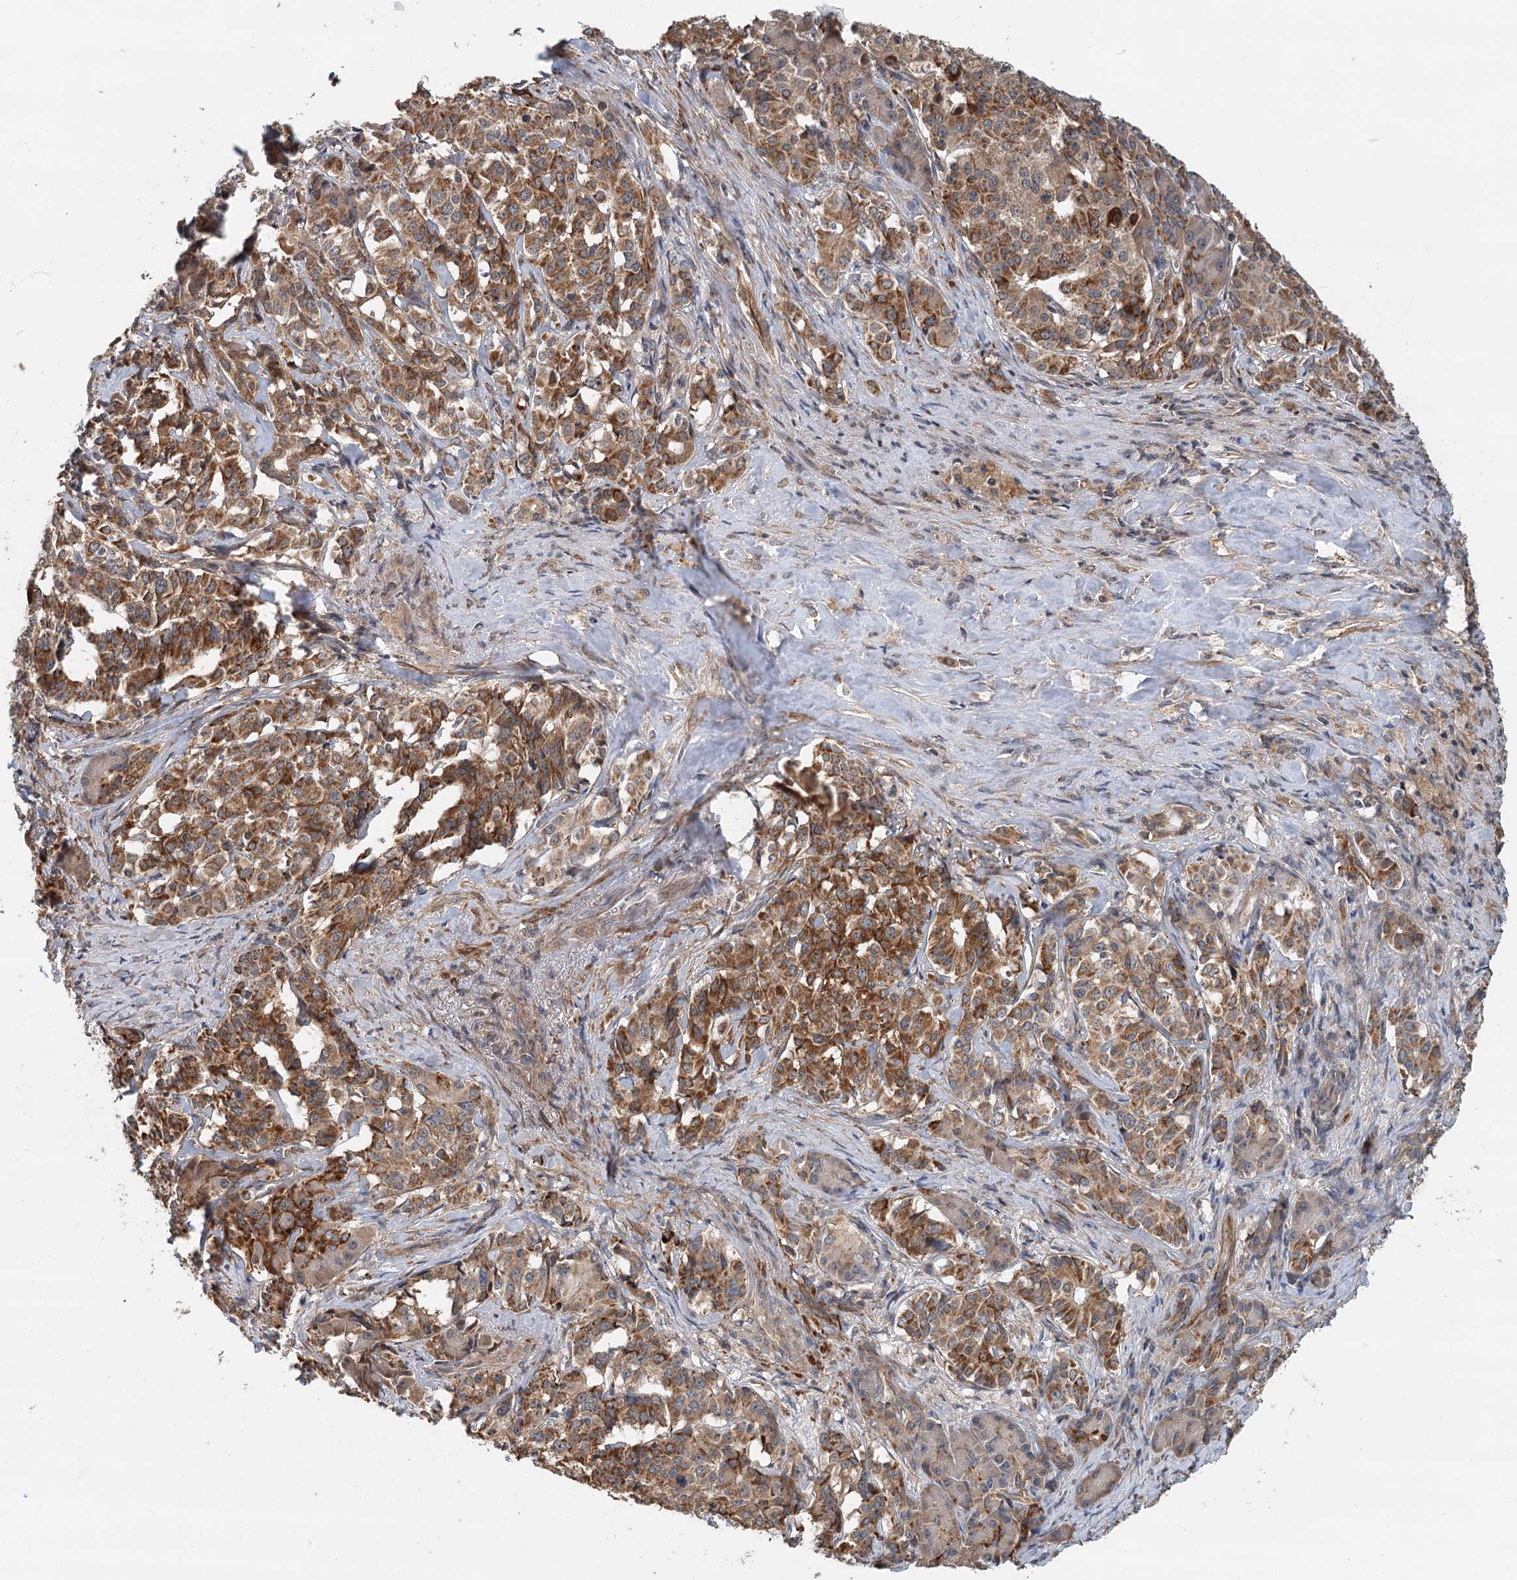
{"staining": {"intensity": "moderate", "quantity": ">75%", "location": "cytoplasmic/membranous"}, "tissue": "pancreatic cancer", "cell_type": "Tumor cells", "image_type": "cancer", "snomed": [{"axis": "morphology", "description": "Adenocarcinoma, NOS"}, {"axis": "topography", "description": "Pancreas"}], "caption": "Tumor cells reveal moderate cytoplasmic/membranous positivity in about >75% of cells in pancreatic cancer (adenocarcinoma). (Brightfield microscopy of DAB IHC at high magnification).", "gene": "RNF111", "patient": {"sex": "female", "age": 74}}